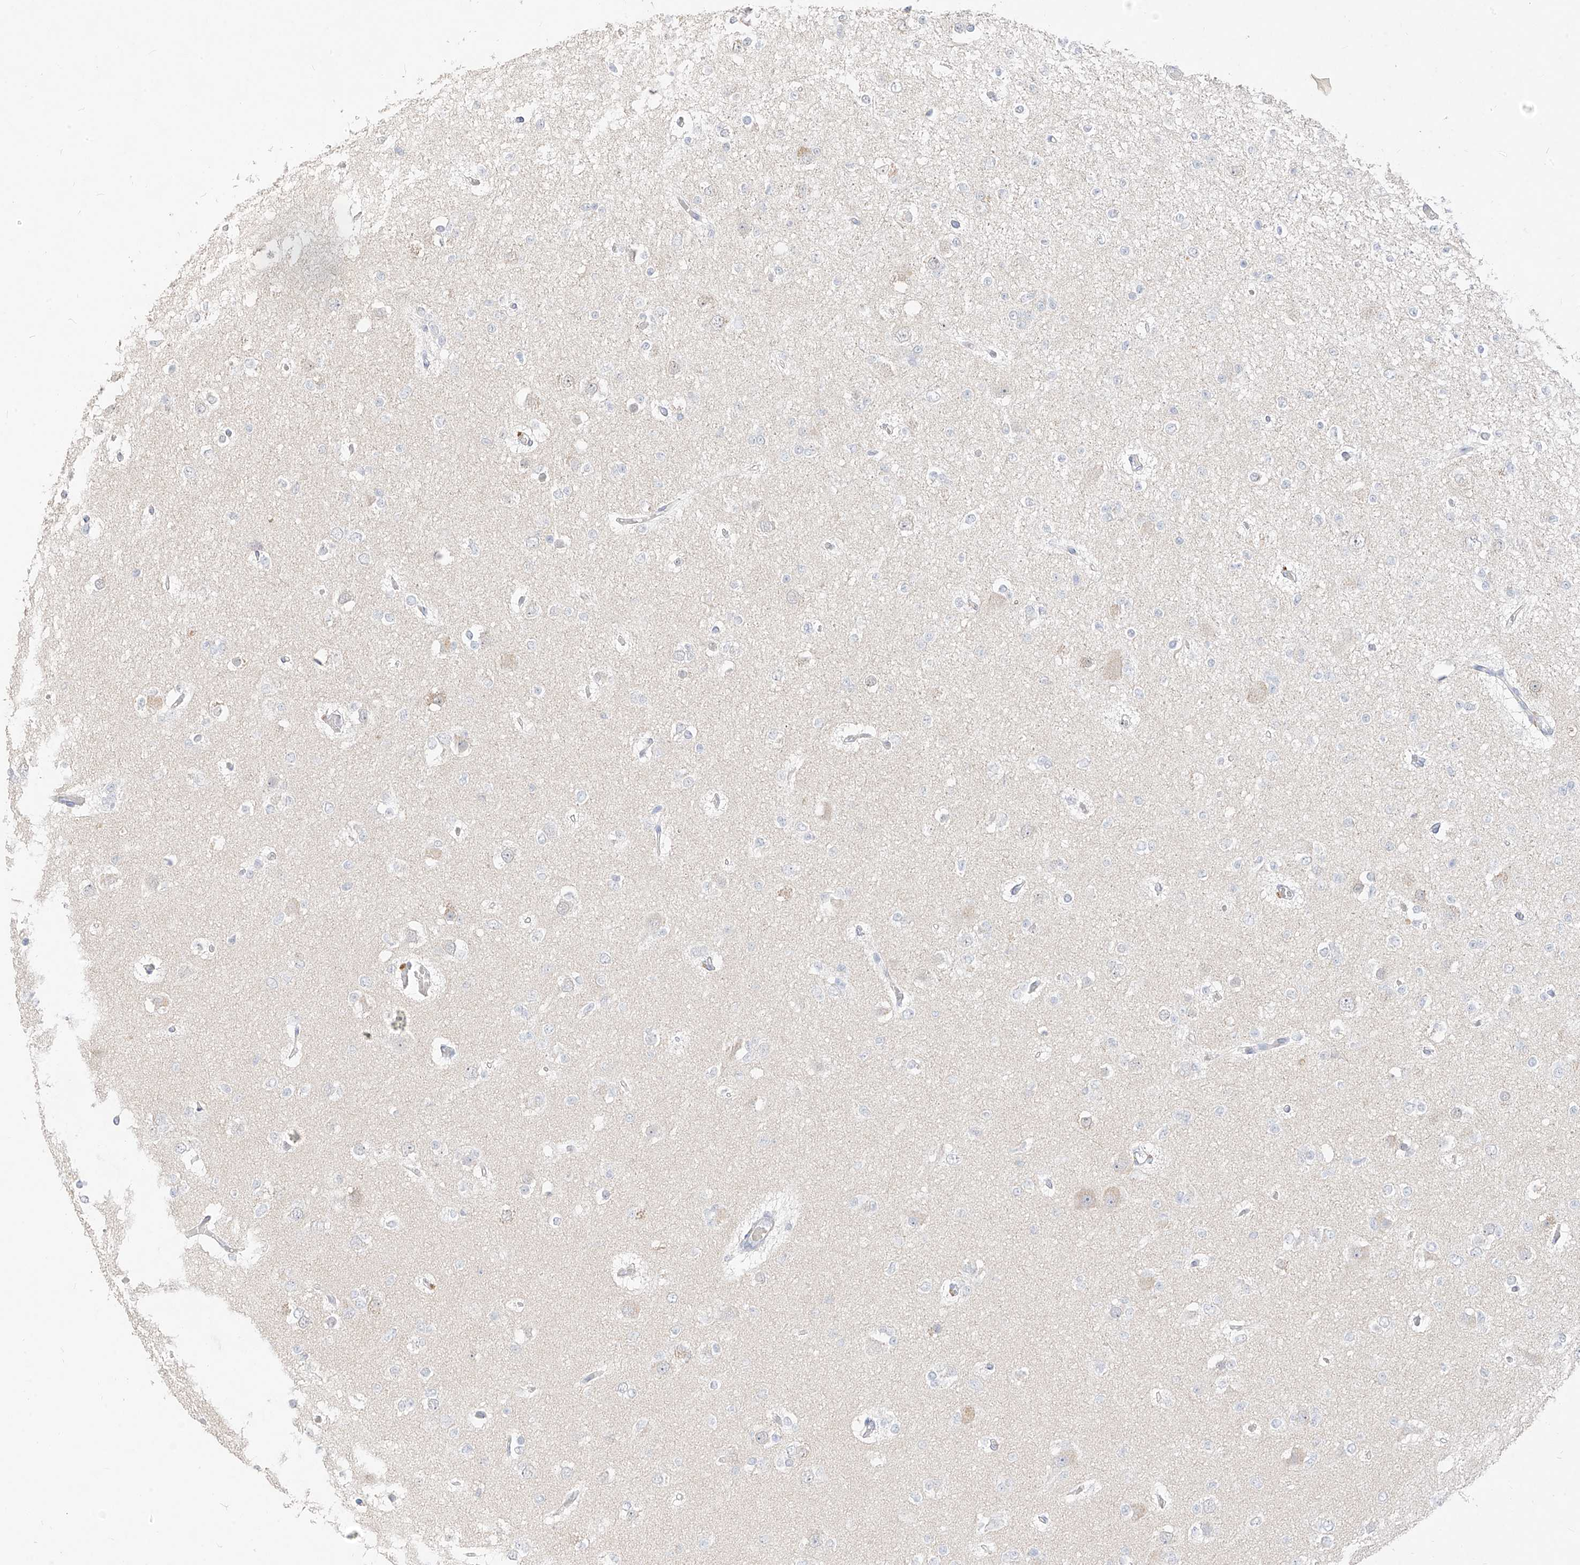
{"staining": {"intensity": "negative", "quantity": "none", "location": "none"}, "tissue": "glioma", "cell_type": "Tumor cells", "image_type": "cancer", "snomed": [{"axis": "morphology", "description": "Glioma, malignant, Low grade"}, {"axis": "topography", "description": "Brain"}], "caption": "The micrograph demonstrates no staining of tumor cells in glioma. (DAB immunohistochemistry visualized using brightfield microscopy, high magnification).", "gene": "ZZEF1", "patient": {"sex": "female", "age": 22}}